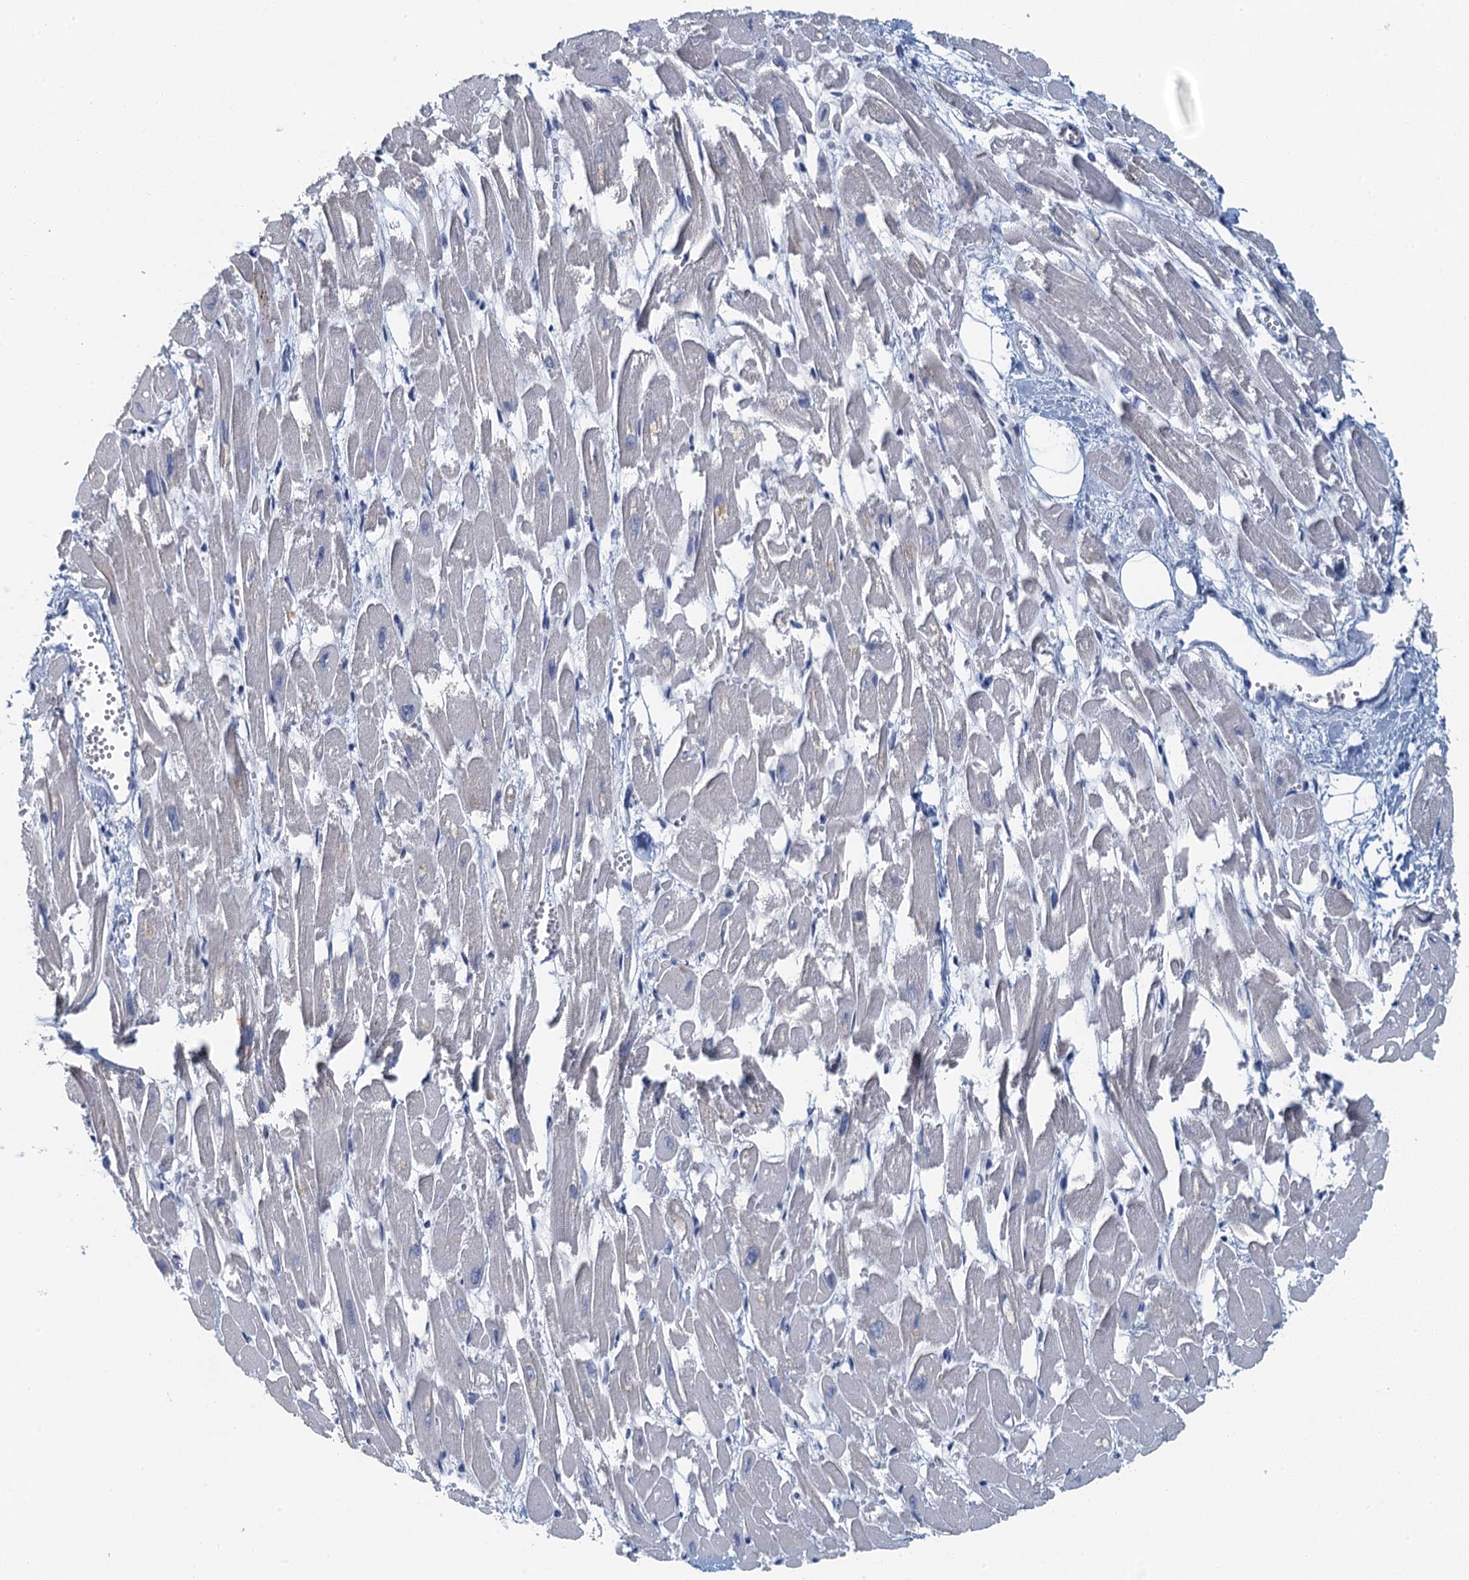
{"staining": {"intensity": "negative", "quantity": "none", "location": "none"}, "tissue": "heart muscle", "cell_type": "Cardiomyocytes", "image_type": "normal", "snomed": [{"axis": "morphology", "description": "Normal tissue, NOS"}, {"axis": "topography", "description": "Heart"}], "caption": "Immunohistochemistry (IHC) photomicrograph of normal heart muscle stained for a protein (brown), which exhibits no expression in cardiomyocytes.", "gene": "TTLL9", "patient": {"sex": "male", "age": 54}}